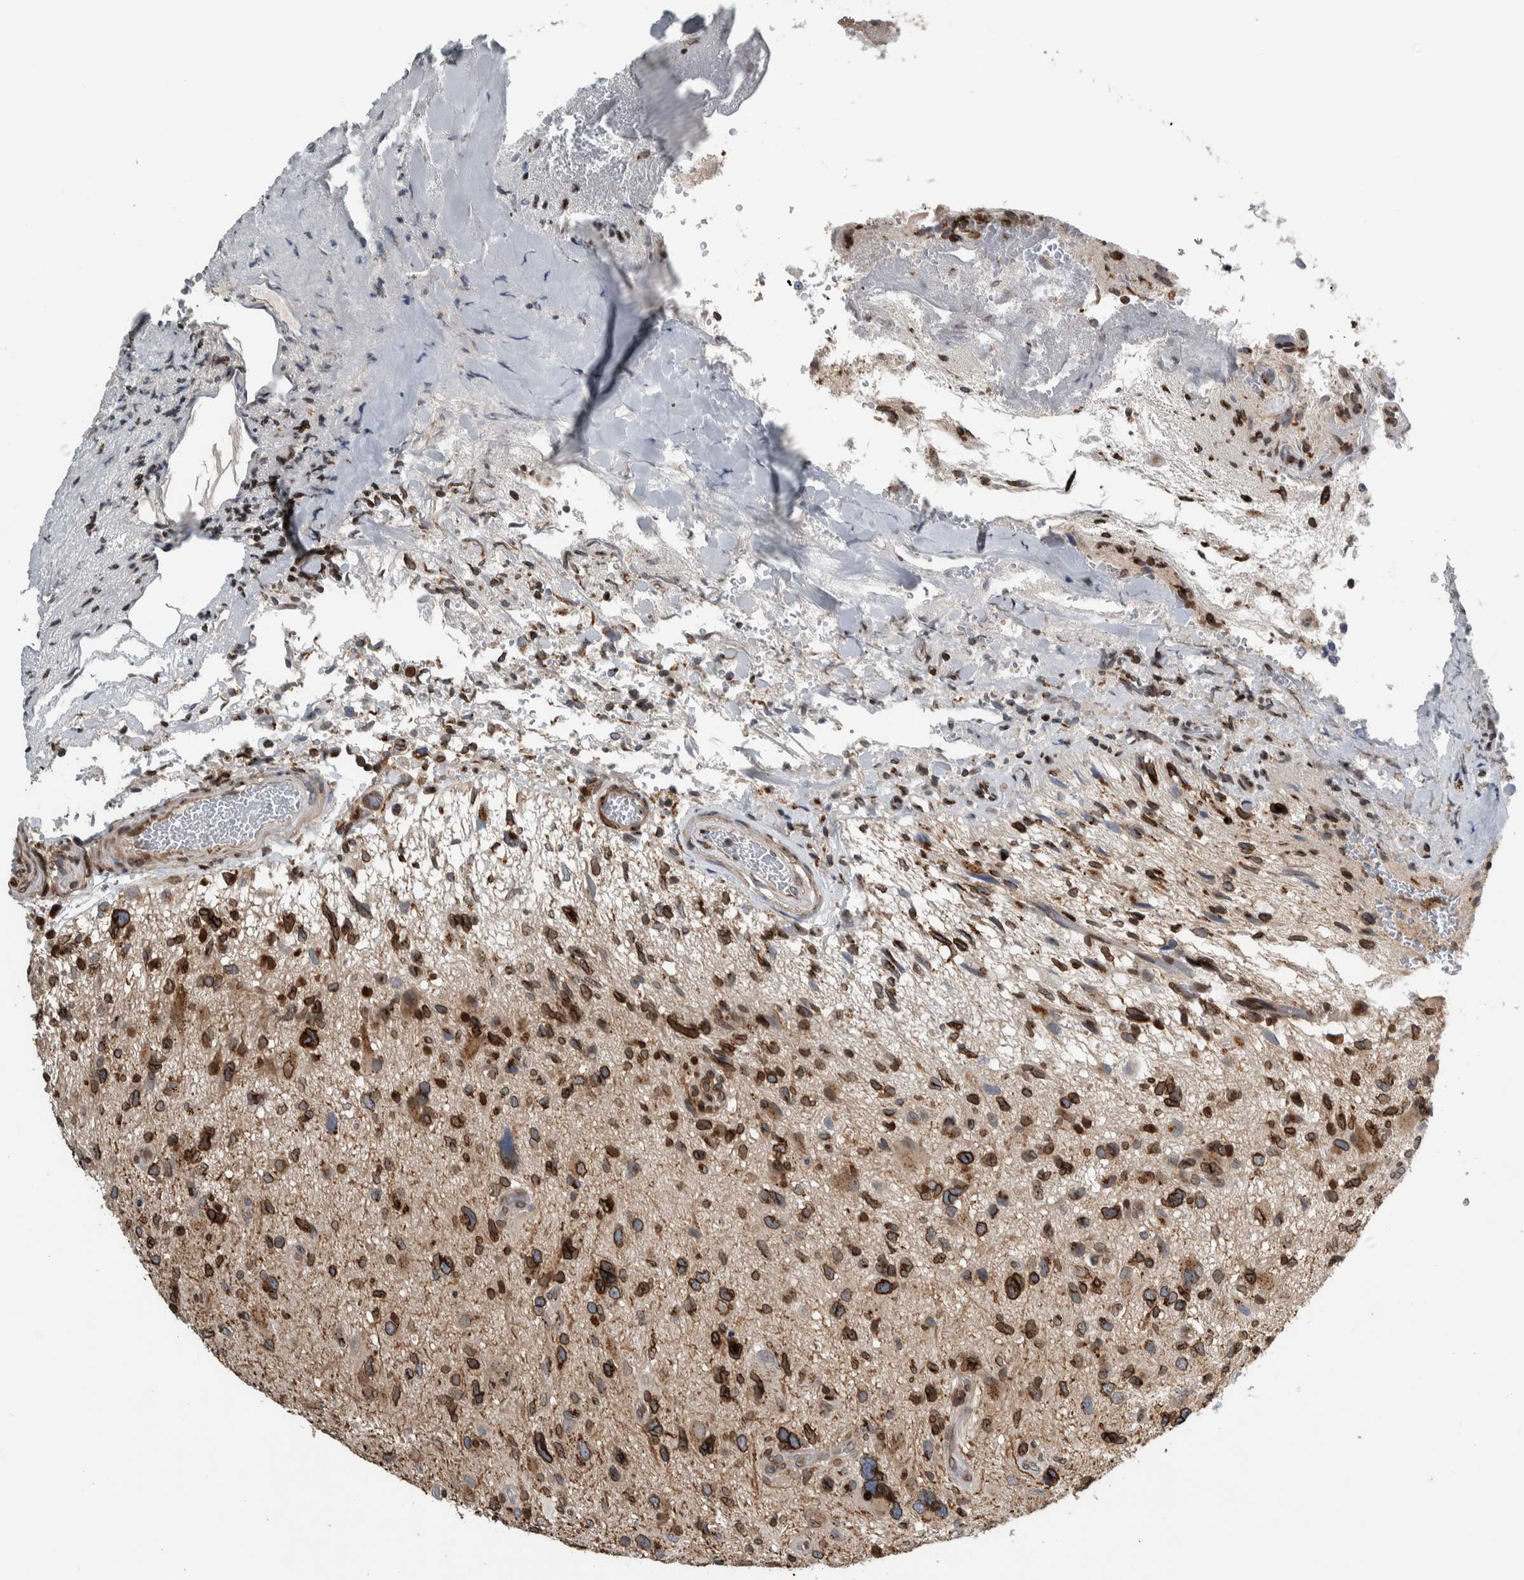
{"staining": {"intensity": "strong", "quantity": ">75%", "location": "cytoplasmic/membranous,nuclear"}, "tissue": "glioma", "cell_type": "Tumor cells", "image_type": "cancer", "snomed": [{"axis": "morphology", "description": "Glioma, malignant, High grade"}, {"axis": "topography", "description": "Brain"}], "caption": "There is high levels of strong cytoplasmic/membranous and nuclear positivity in tumor cells of glioma, as demonstrated by immunohistochemical staining (brown color).", "gene": "FAM135B", "patient": {"sex": "male", "age": 33}}